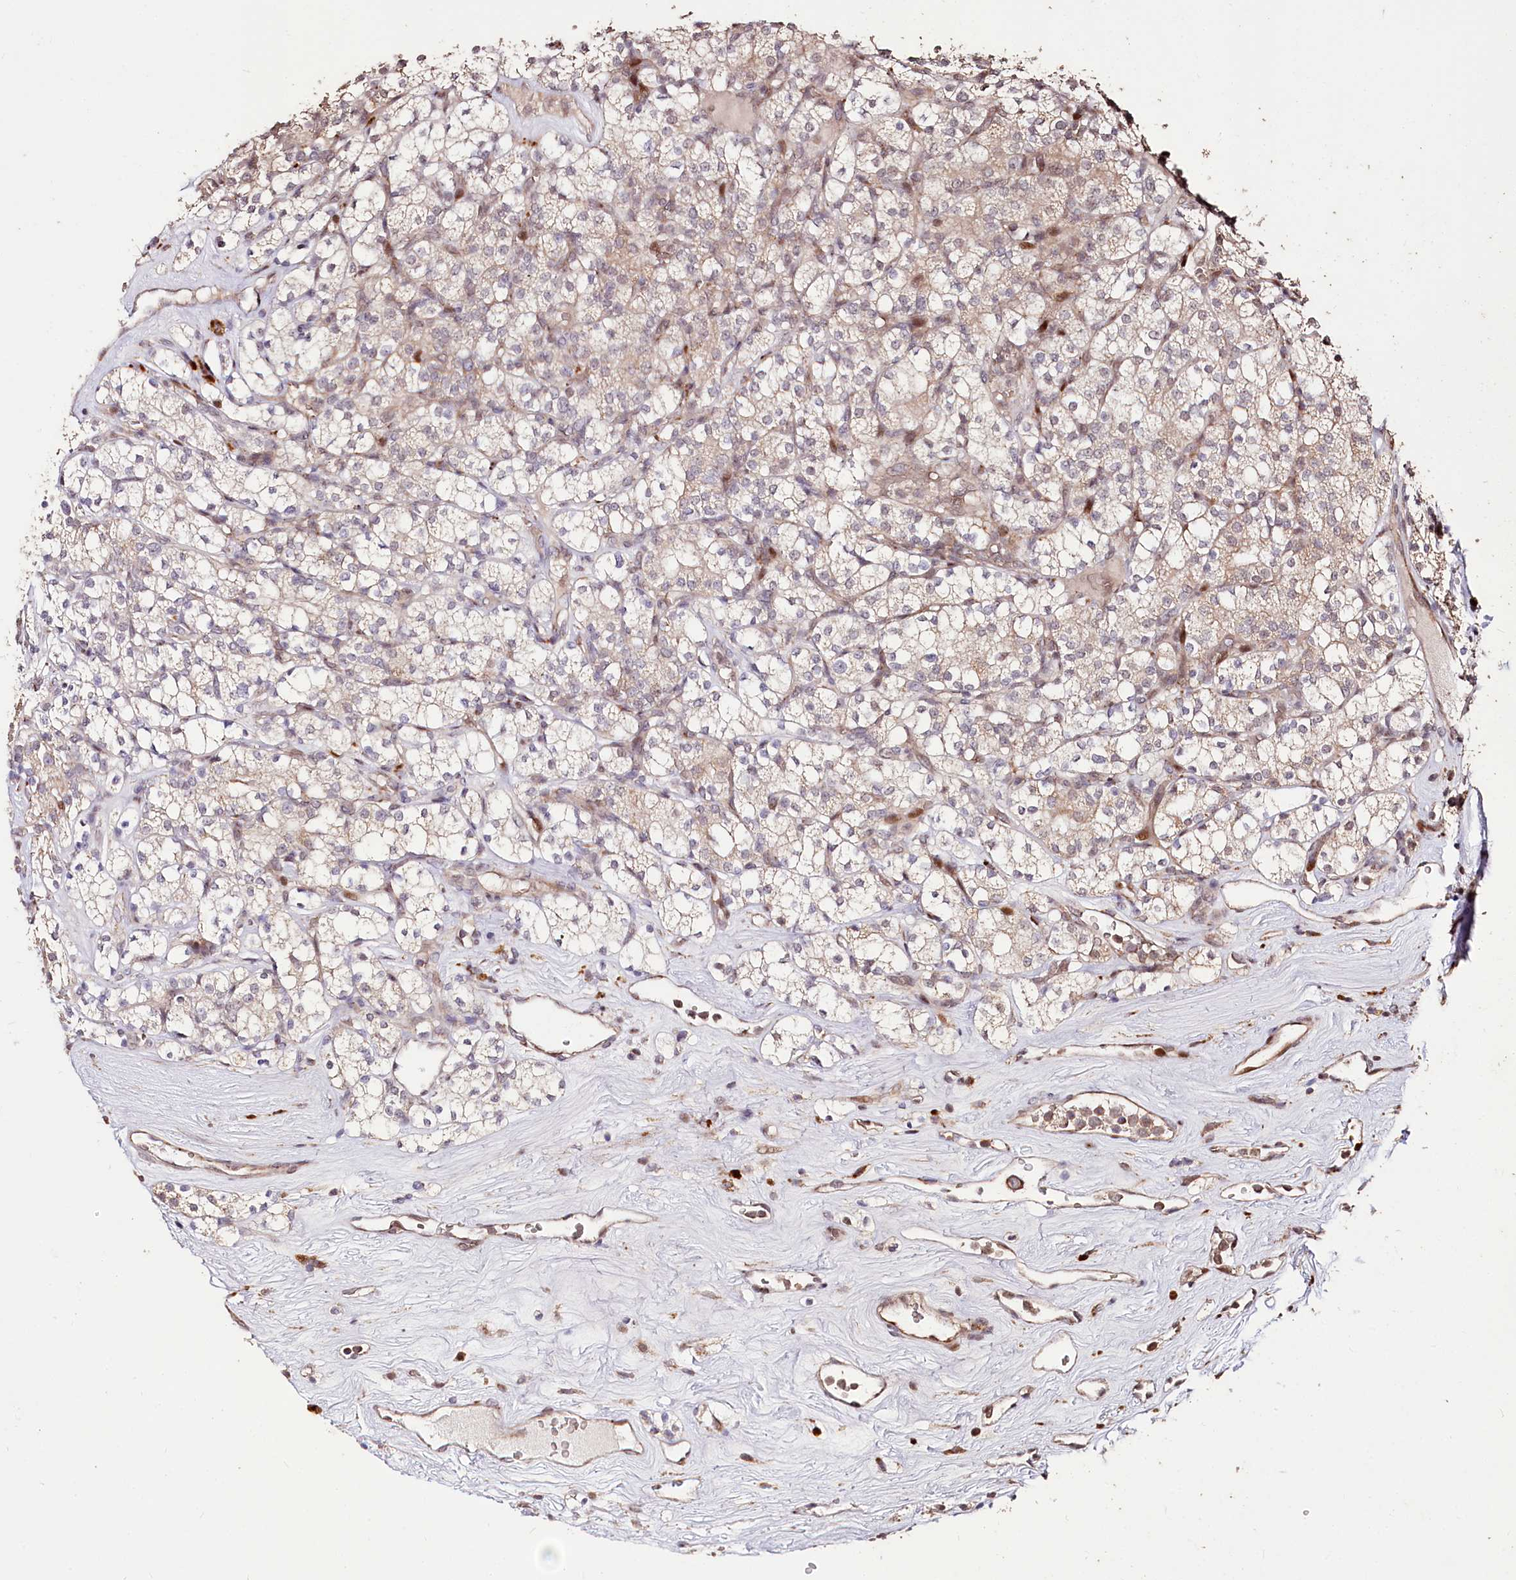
{"staining": {"intensity": "negative", "quantity": "none", "location": "none"}, "tissue": "renal cancer", "cell_type": "Tumor cells", "image_type": "cancer", "snomed": [{"axis": "morphology", "description": "Adenocarcinoma, NOS"}, {"axis": "topography", "description": "Kidney"}], "caption": "DAB immunohistochemical staining of adenocarcinoma (renal) shows no significant staining in tumor cells. Brightfield microscopy of IHC stained with DAB (brown) and hematoxylin (blue), captured at high magnification.", "gene": "CARD19", "patient": {"sex": "male", "age": 77}}